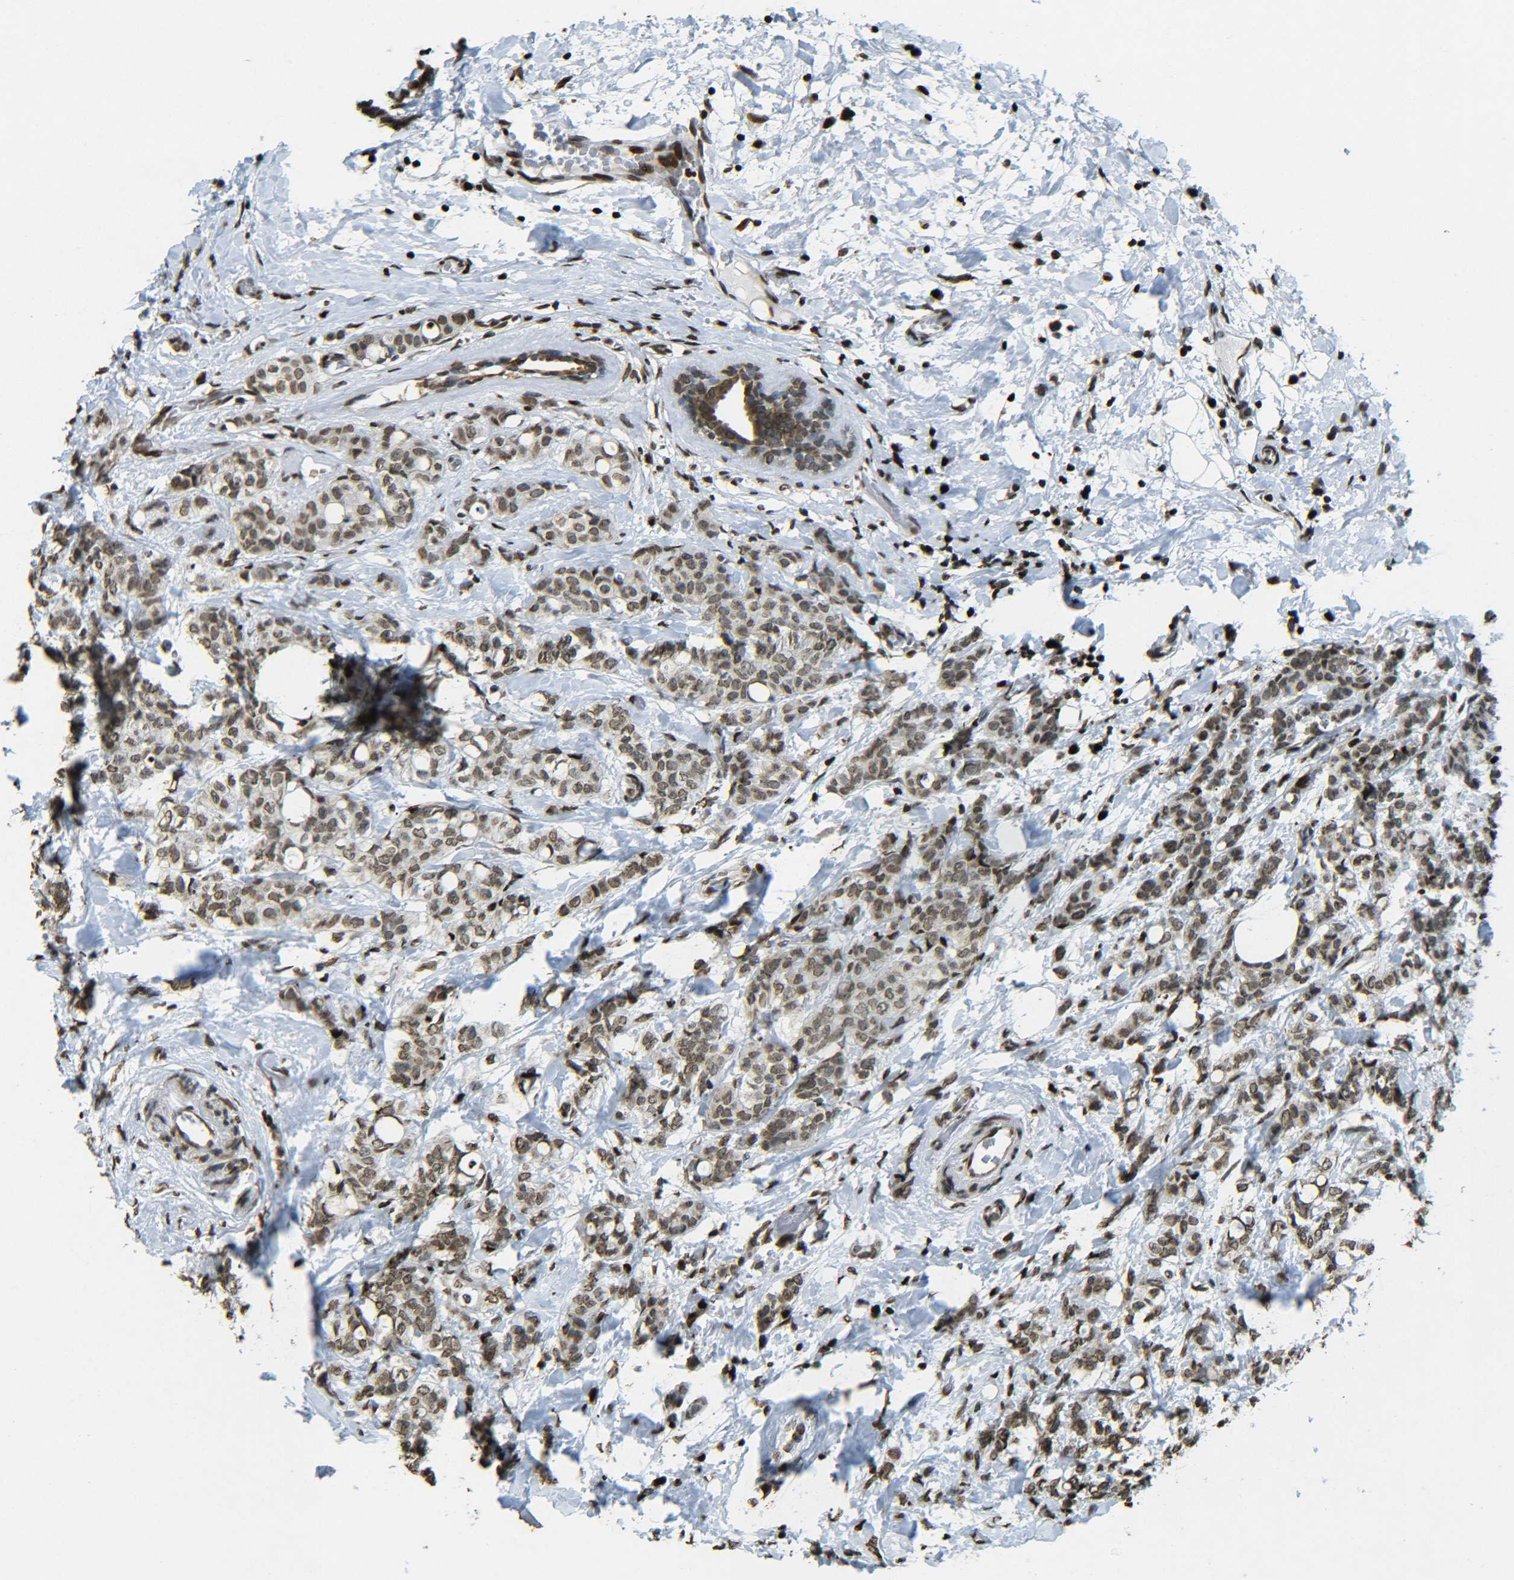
{"staining": {"intensity": "moderate", "quantity": ">75%", "location": "cytoplasmic/membranous,nuclear"}, "tissue": "breast cancer", "cell_type": "Tumor cells", "image_type": "cancer", "snomed": [{"axis": "morphology", "description": "Lobular carcinoma"}, {"axis": "topography", "description": "Breast"}], "caption": "Brown immunohistochemical staining in human lobular carcinoma (breast) shows moderate cytoplasmic/membranous and nuclear positivity in approximately >75% of tumor cells. Using DAB (3,3'-diaminobenzidine) (brown) and hematoxylin (blue) stains, captured at high magnification using brightfield microscopy.", "gene": "NEUROG2", "patient": {"sex": "female", "age": 60}}